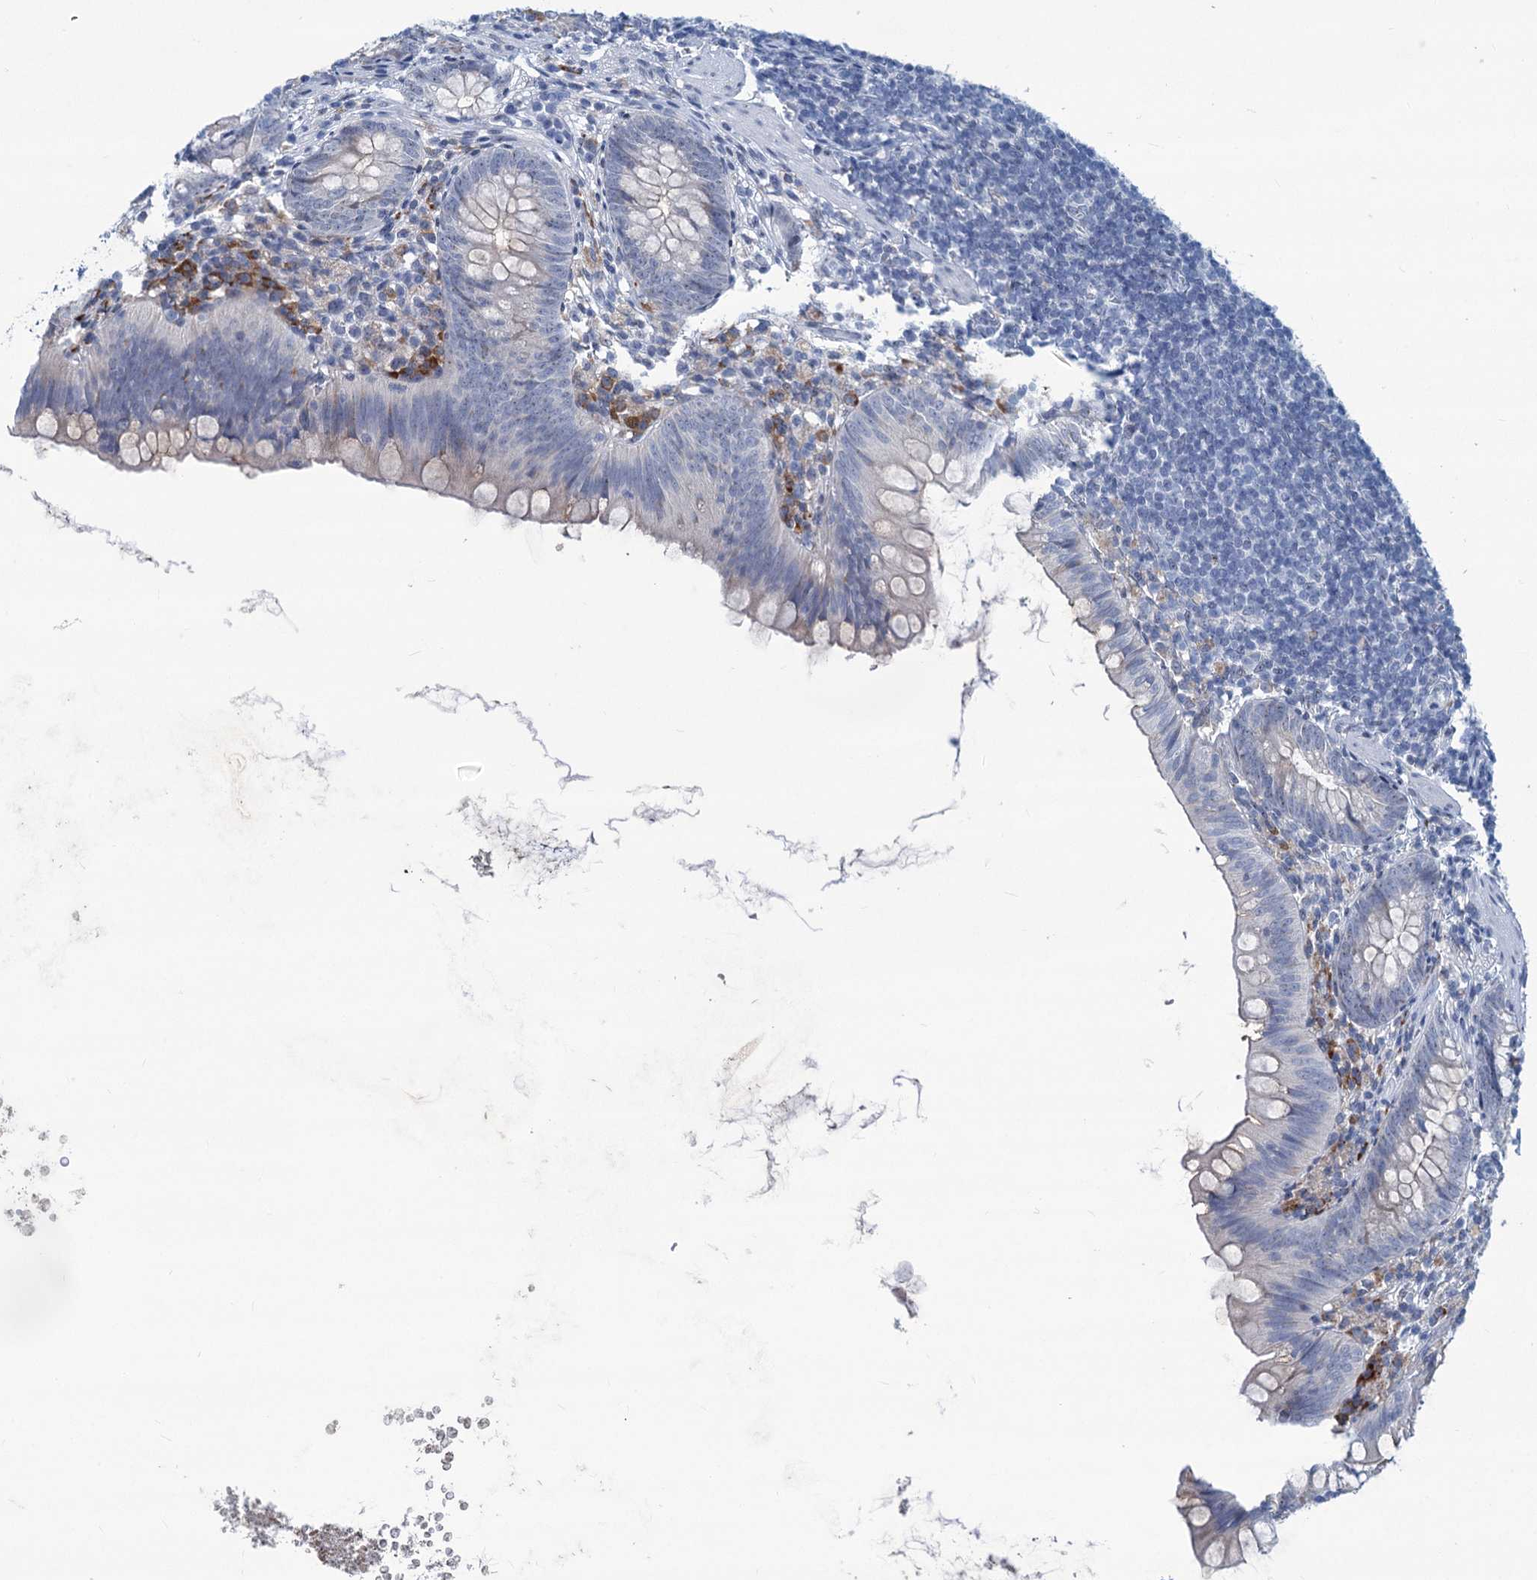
{"staining": {"intensity": "negative", "quantity": "none", "location": "none"}, "tissue": "appendix", "cell_type": "Glandular cells", "image_type": "normal", "snomed": [{"axis": "morphology", "description": "Normal tissue, NOS"}, {"axis": "topography", "description": "Appendix"}], "caption": "This micrograph is of unremarkable appendix stained with IHC to label a protein in brown with the nuclei are counter-stained blue. There is no positivity in glandular cells. (DAB (3,3'-diaminobenzidine) immunohistochemistry, high magnification).", "gene": "NEU3", "patient": {"sex": "female", "age": 62}}